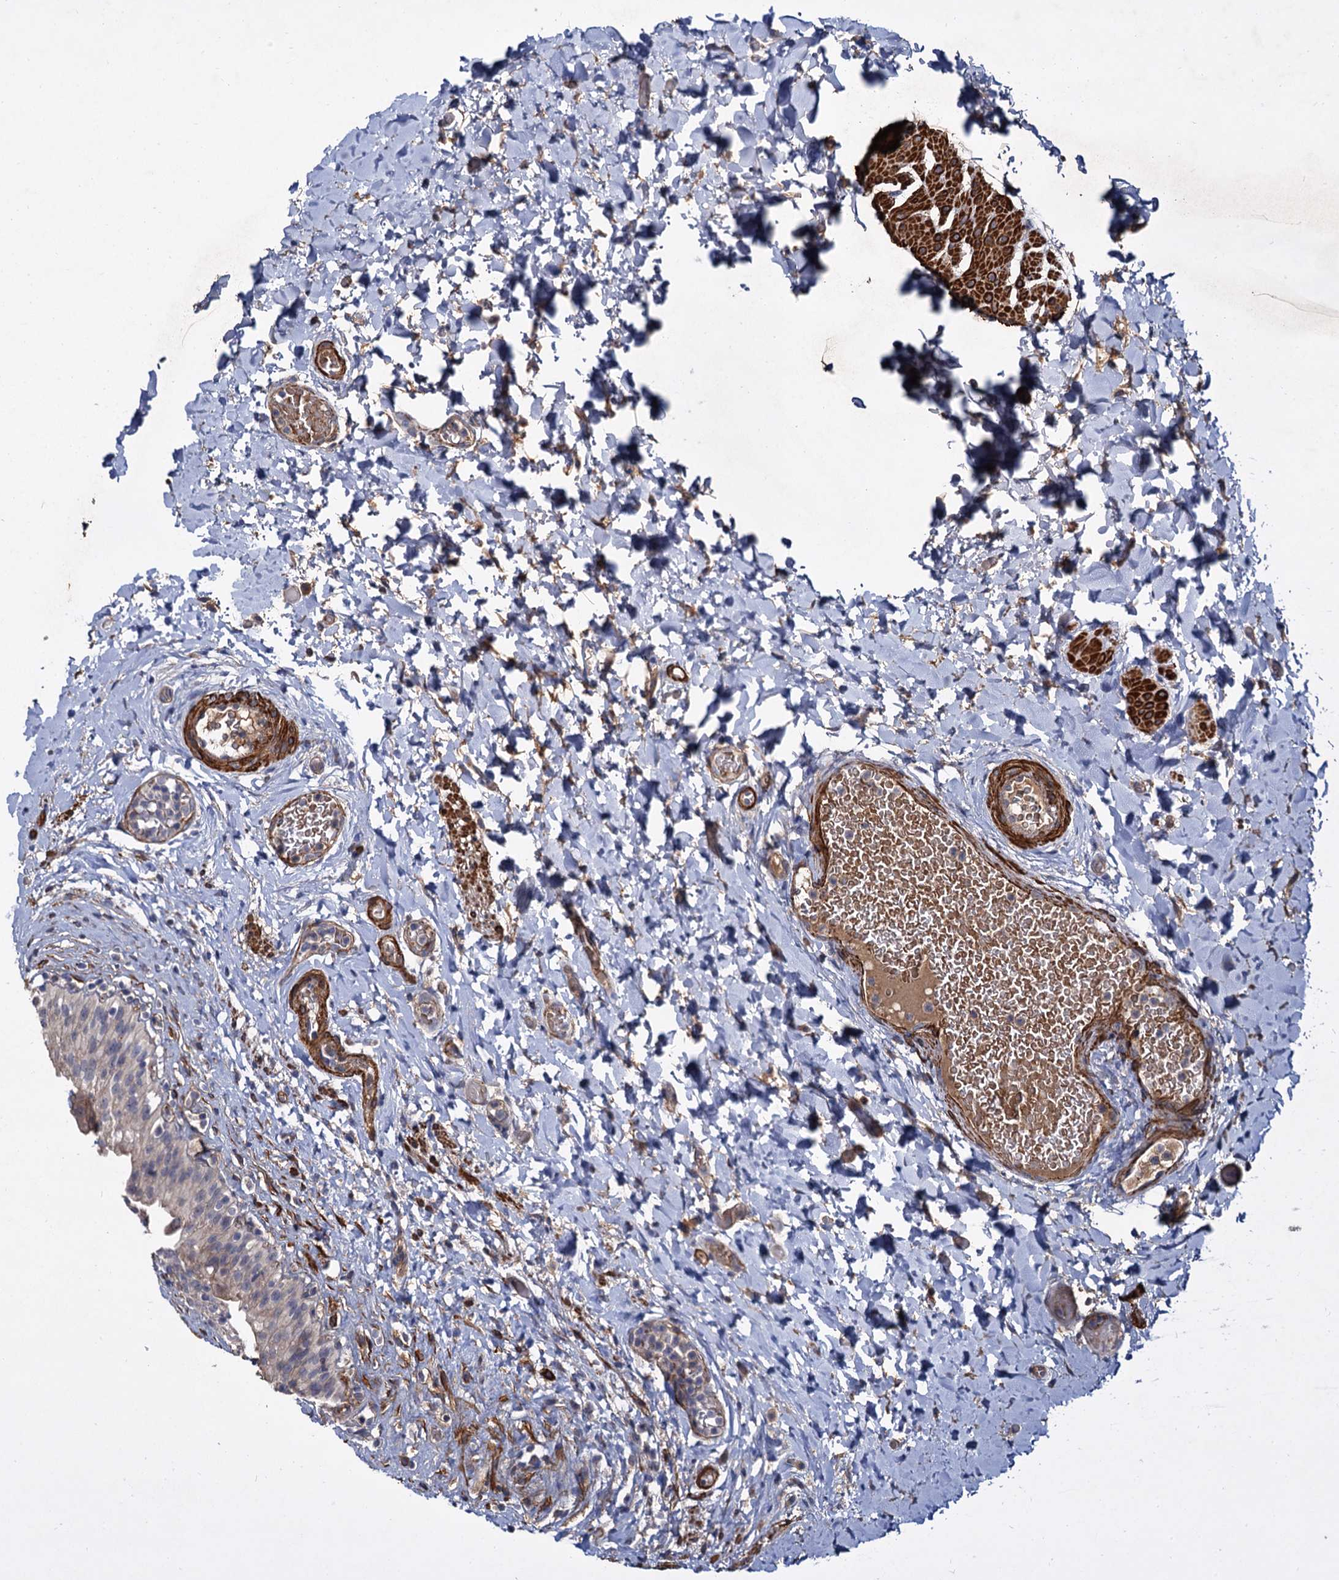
{"staining": {"intensity": "negative", "quantity": "none", "location": "none"}, "tissue": "urinary bladder", "cell_type": "Urothelial cells", "image_type": "normal", "snomed": [{"axis": "morphology", "description": "Normal tissue, NOS"}, {"axis": "topography", "description": "Urinary bladder"}], "caption": "This is a micrograph of immunohistochemistry staining of normal urinary bladder, which shows no positivity in urothelial cells. (DAB immunohistochemistry, high magnification).", "gene": "ISM2", "patient": {"sex": "female", "age": 27}}